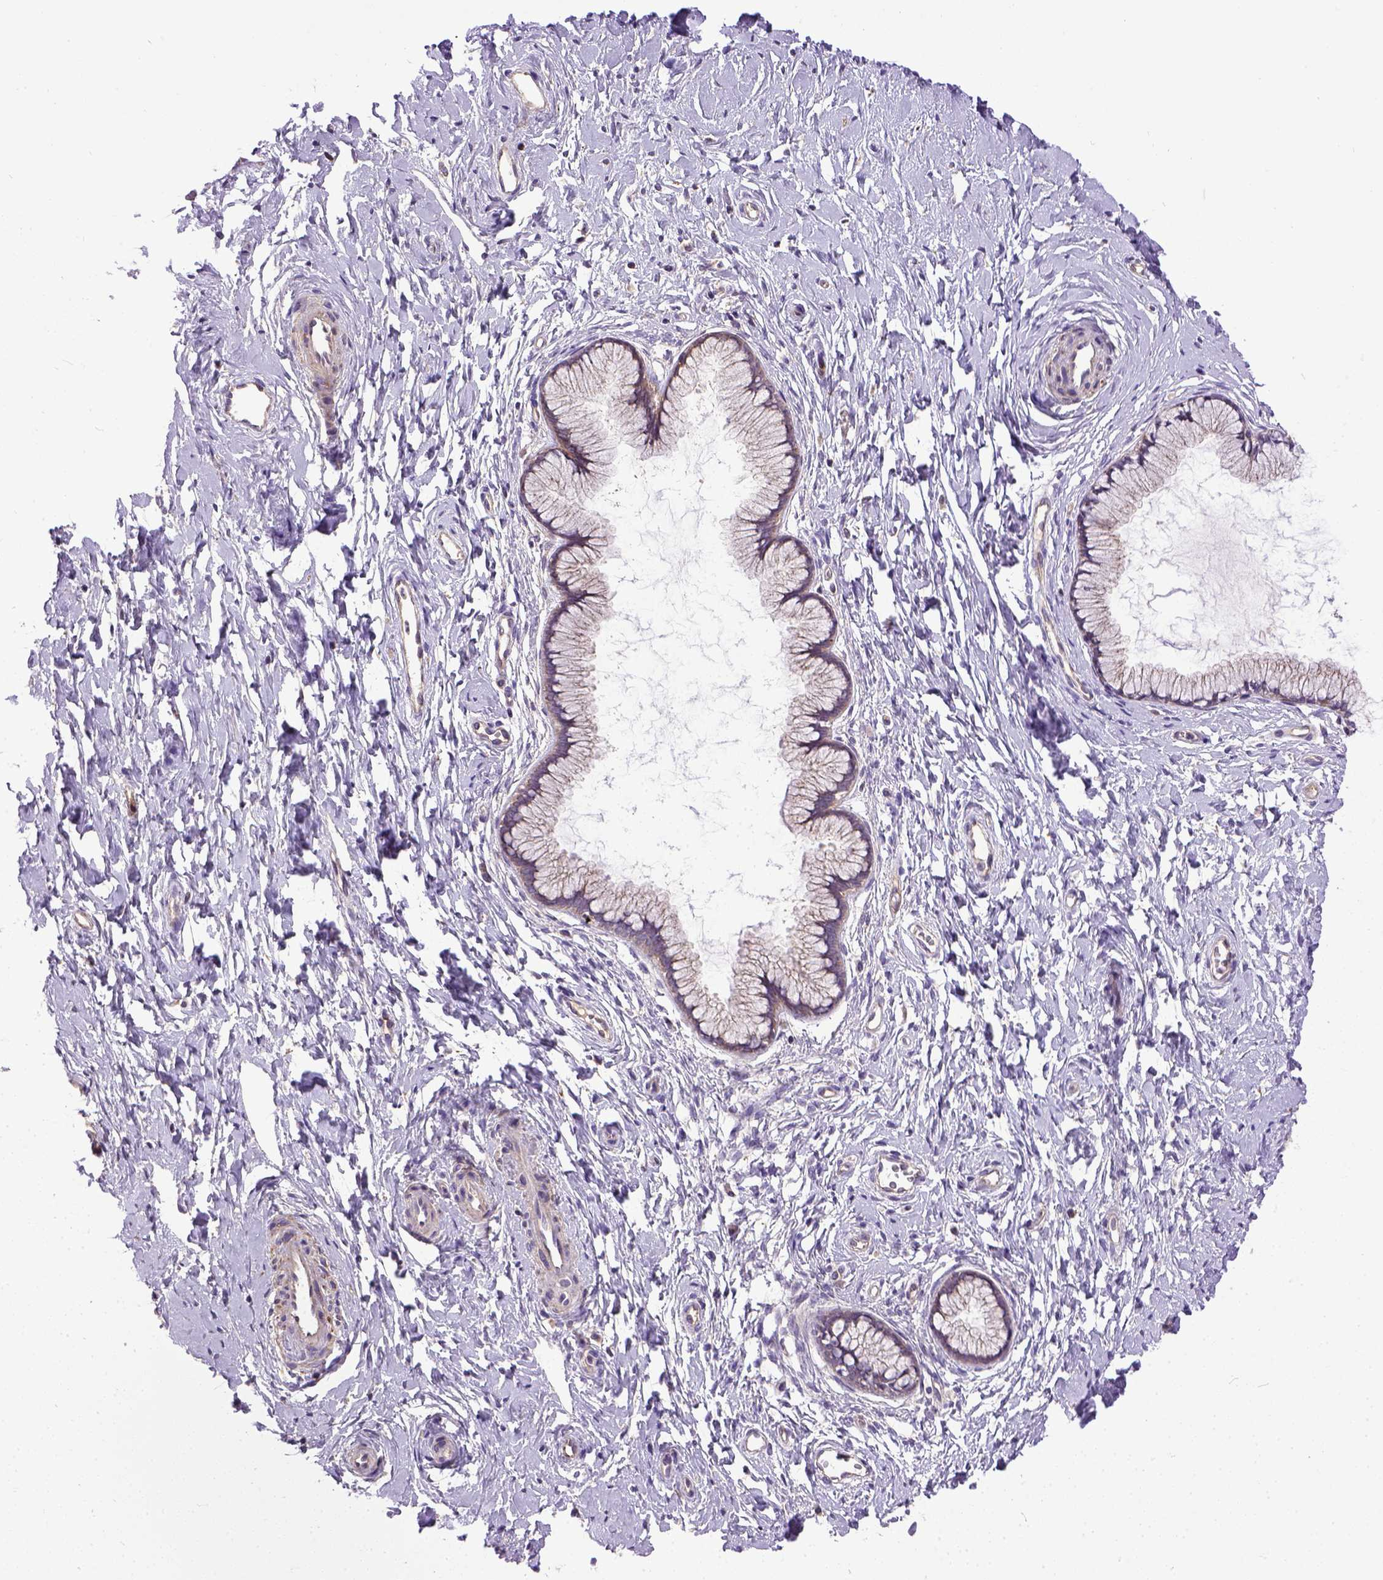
{"staining": {"intensity": "weak", "quantity": "25%-75%", "location": "cytoplasmic/membranous"}, "tissue": "cervix", "cell_type": "Glandular cells", "image_type": "normal", "snomed": [{"axis": "morphology", "description": "Normal tissue, NOS"}, {"axis": "topography", "description": "Cervix"}], "caption": "Protein expression analysis of benign human cervix reveals weak cytoplasmic/membranous expression in approximately 25%-75% of glandular cells.", "gene": "ENG", "patient": {"sex": "female", "age": 40}}